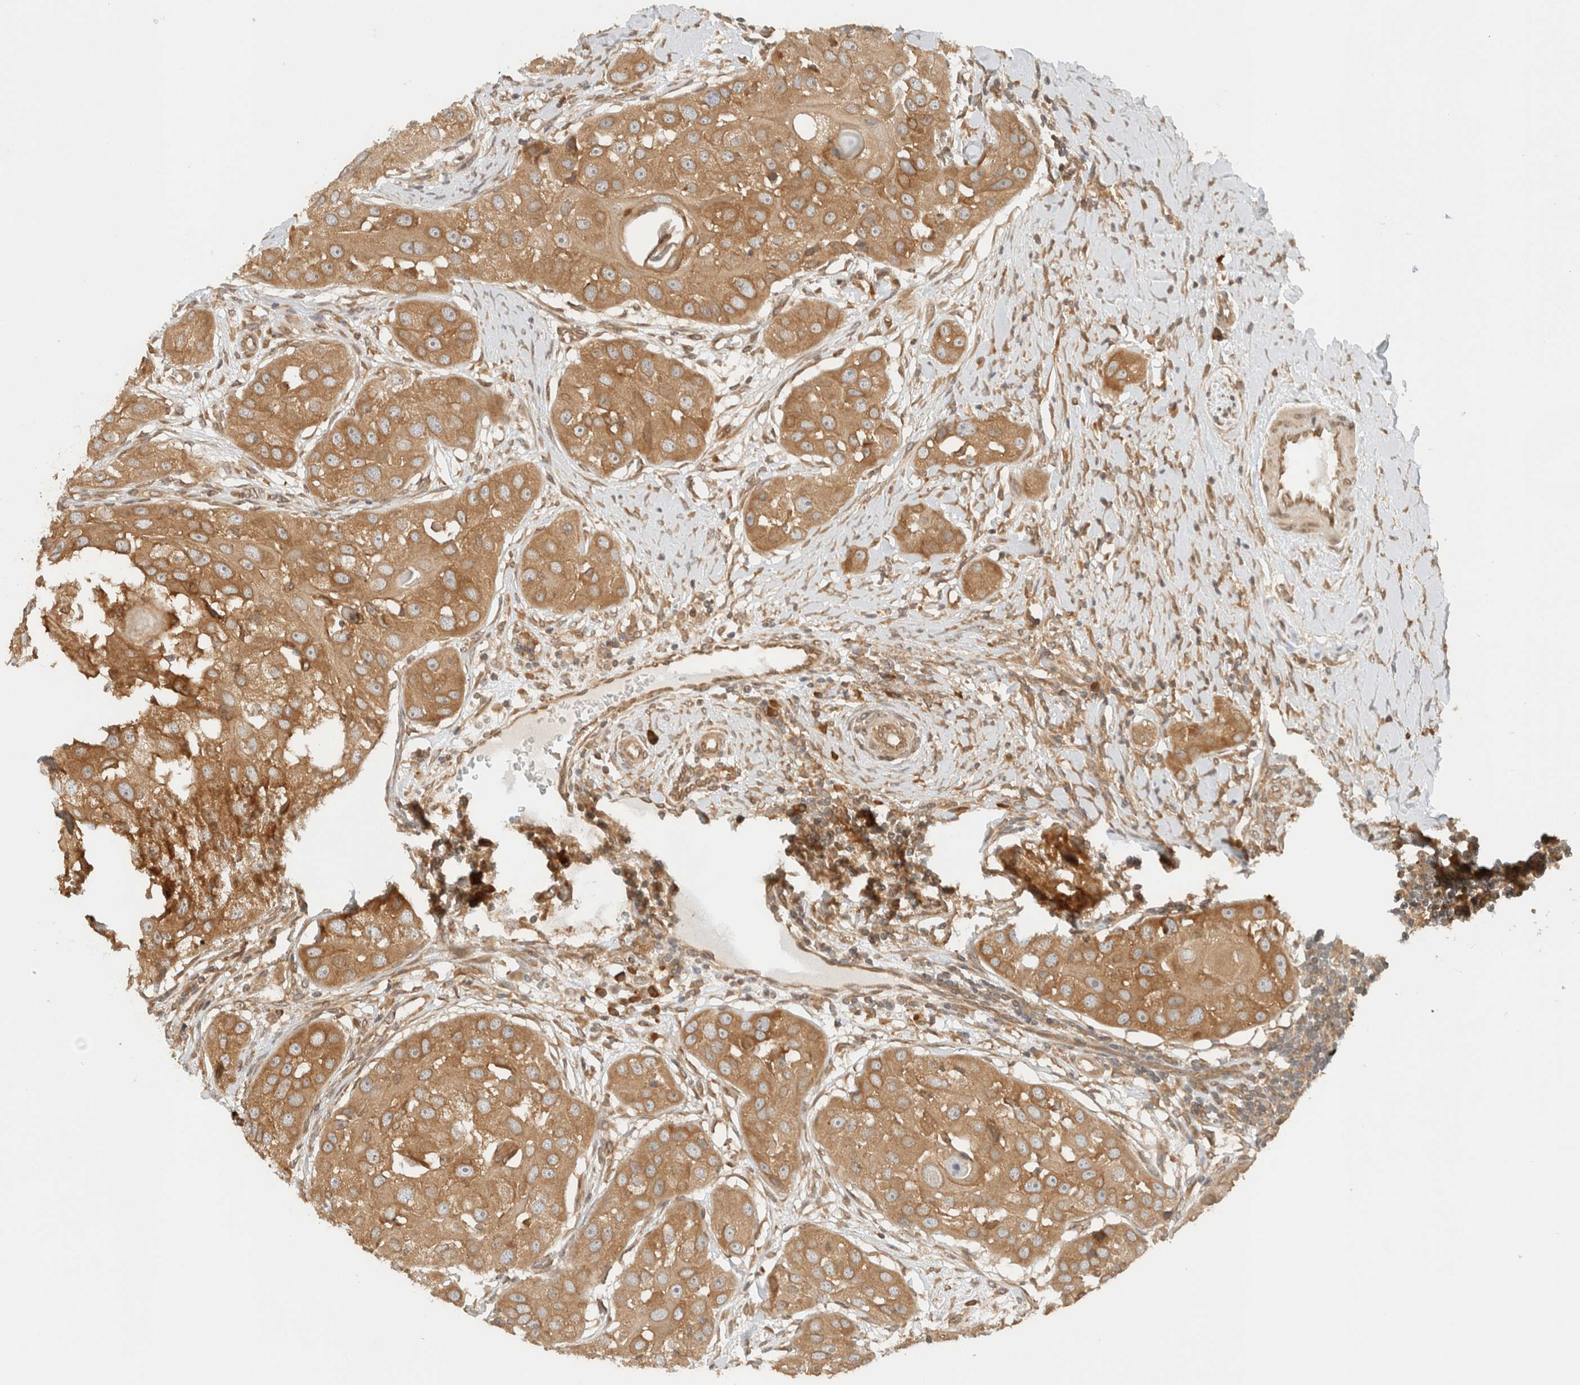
{"staining": {"intensity": "moderate", "quantity": ">75%", "location": "cytoplasmic/membranous"}, "tissue": "head and neck cancer", "cell_type": "Tumor cells", "image_type": "cancer", "snomed": [{"axis": "morphology", "description": "Normal tissue, NOS"}, {"axis": "morphology", "description": "Squamous cell carcinoma, NOS"}, {"axis": "topography", "description": "Skeletal muscle"}, {"axis": "topography", "description": "Head-Neck"}], "caption": "A histopathology image of human head and neck cancer stained for a protein reveals moderate cytoplasmic/membranous brown staining in tumor cells.", "gene": "ARFGEF2", "patient": {"sex": "male", "age": 51}}